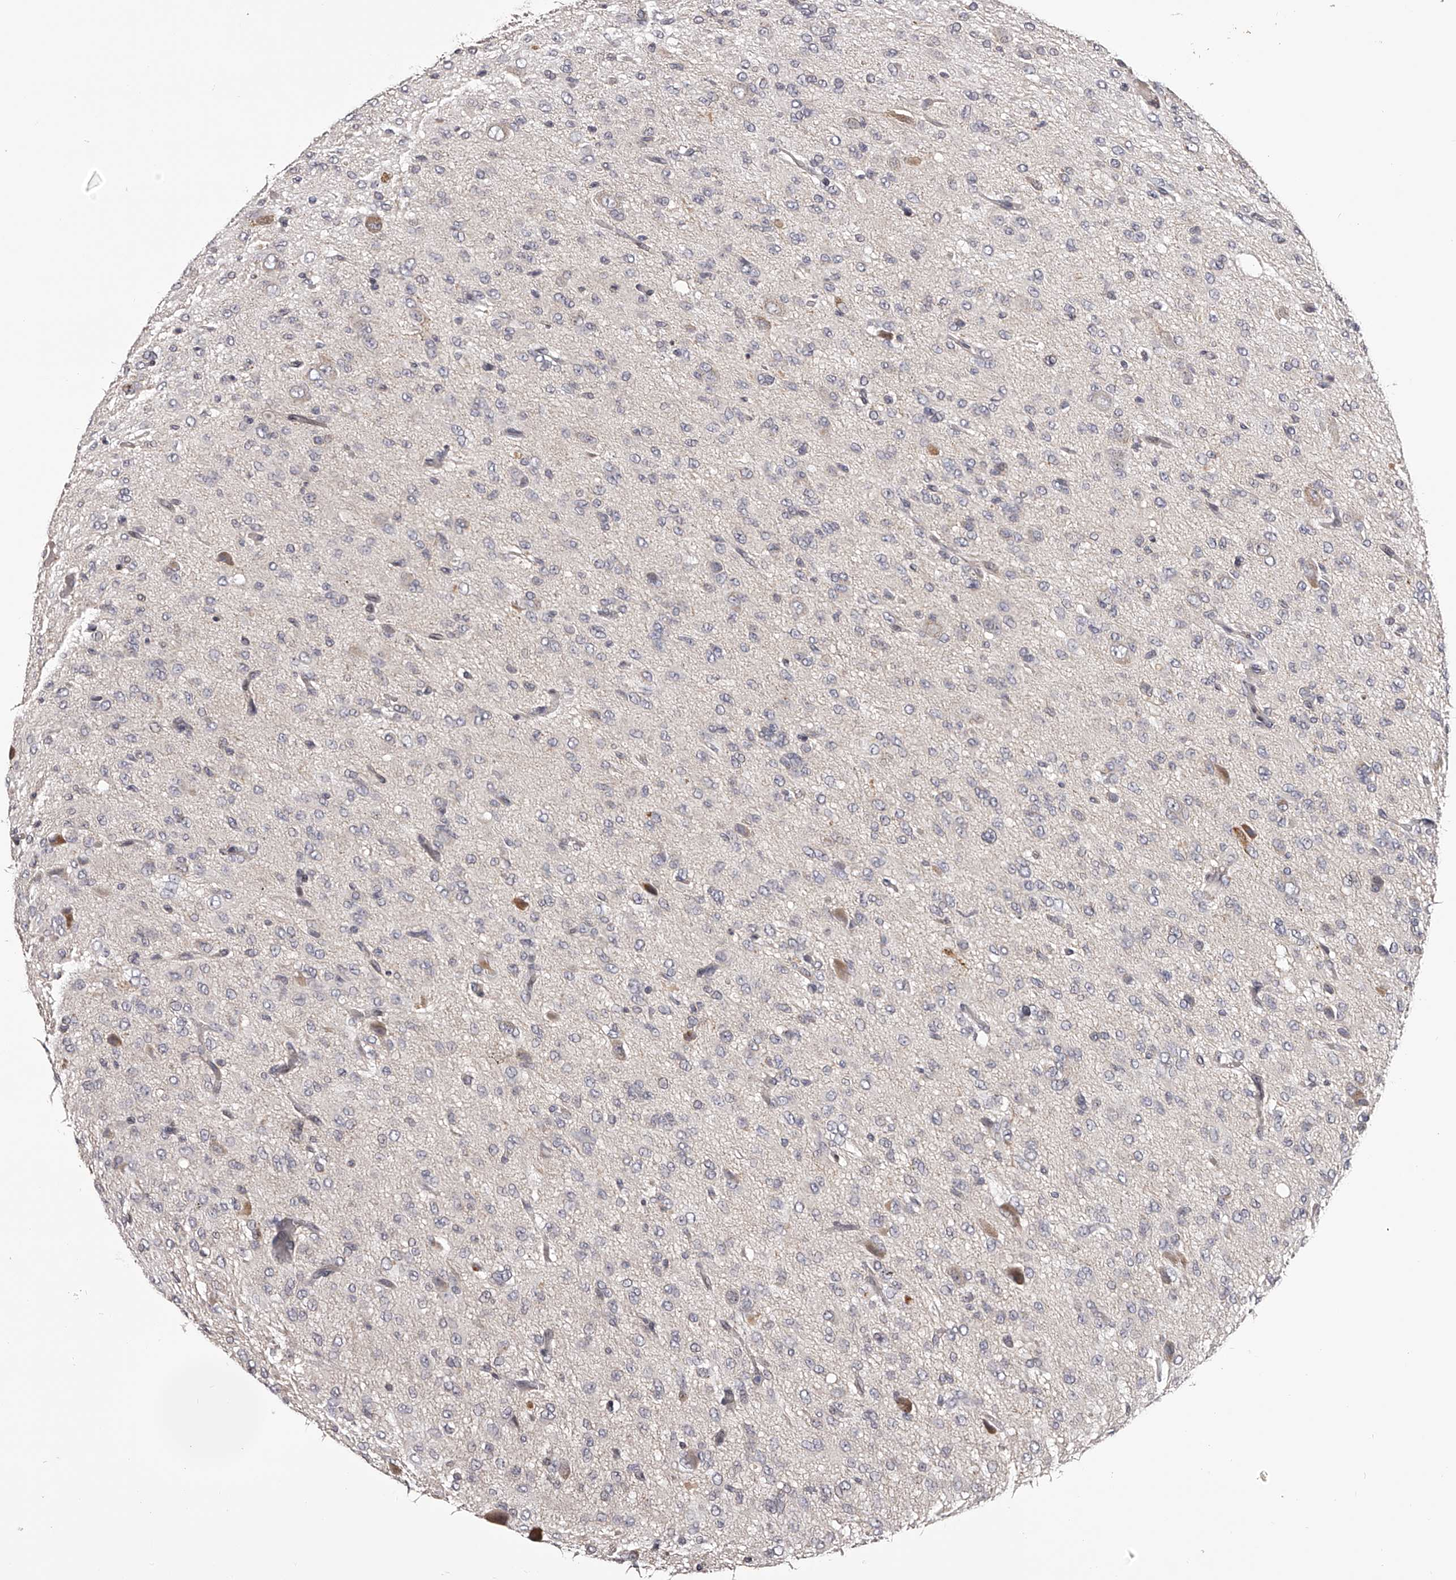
{"staining": {"intensity": "negative", "quantity": "none", "location": "none"}, "tissue": "glioma", "cell_type": "Tumor cells", "image_type": "cancer", "snomed": [{"axis": "morphology", "description": "Glioma, malignant, High grade"}, {"axis": "topography", "description": "Brain"}], "caption": "Immunohistochemistry (IHC) of human high-grade glioma (malignant) shows no positivity in tumor cells.", "gene": "PFDN2", "patient": {"sex": "female", "age": 59}}